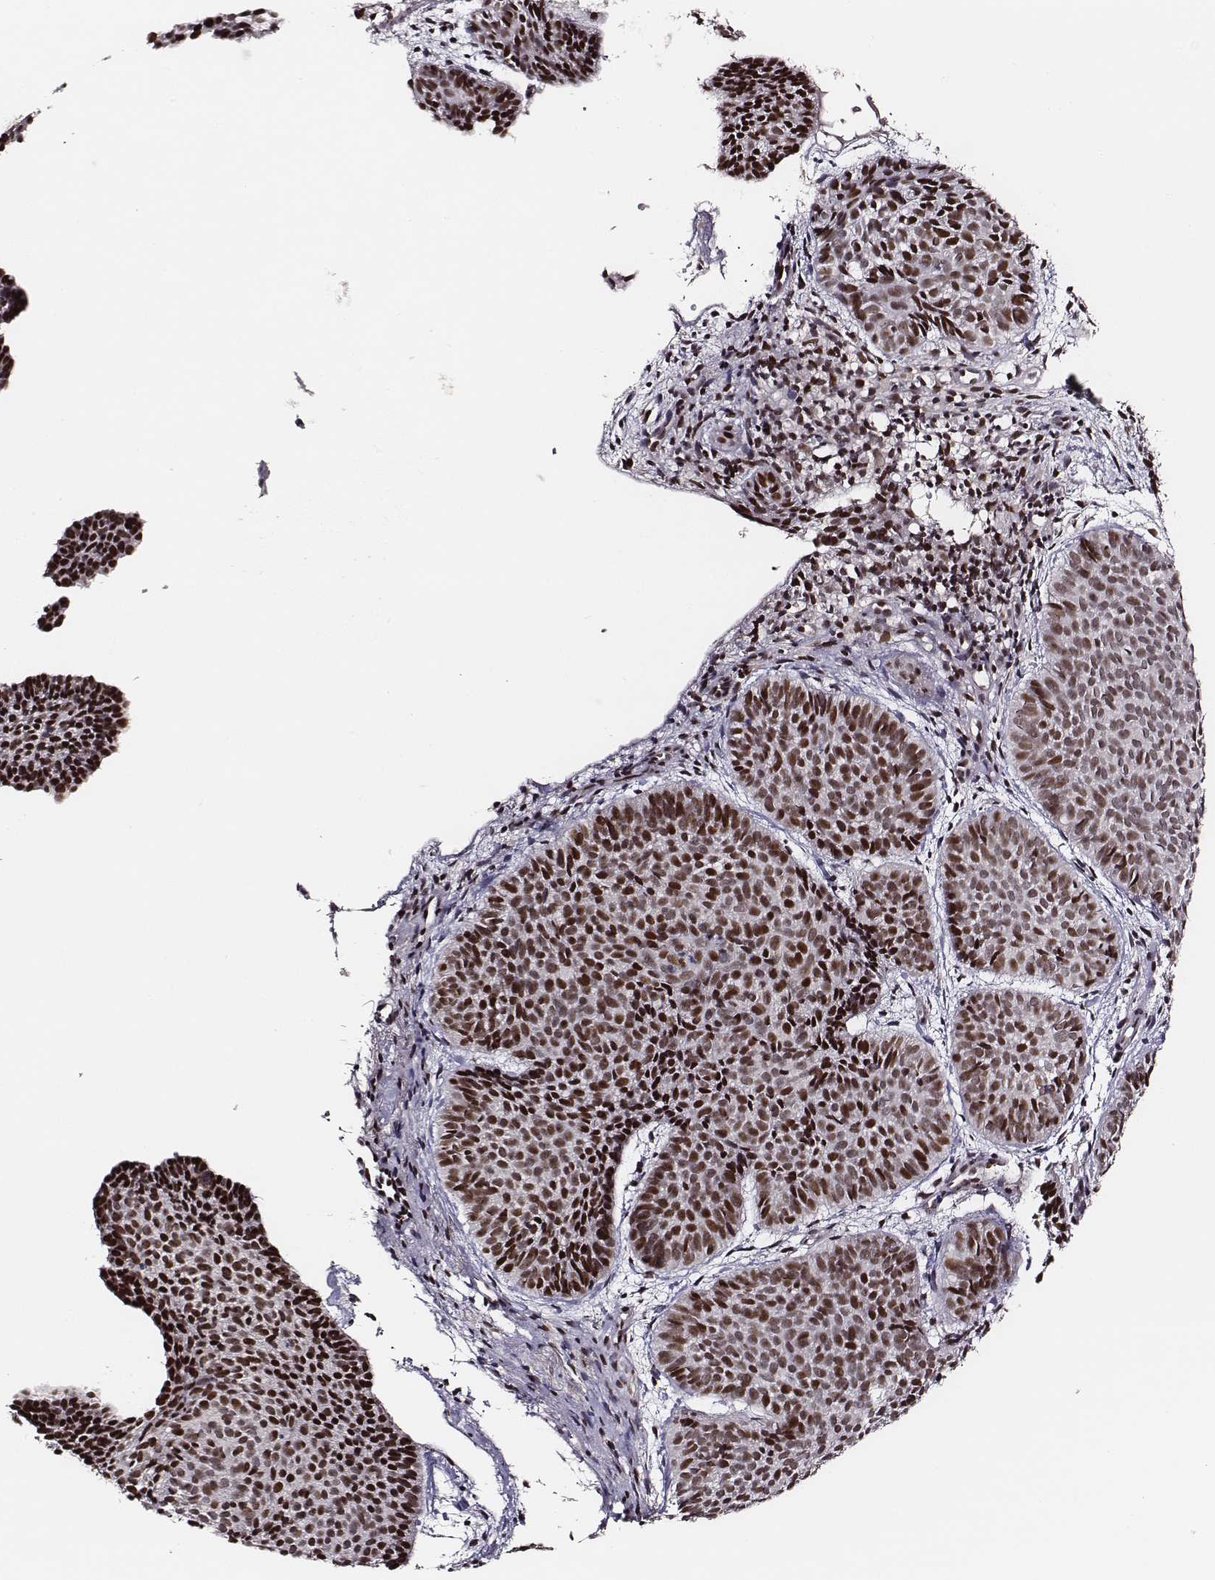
{"staining": {"intensity": "strong", "quantity": ">75%", "location": "nuclear"}, "tissue": "skin cancer", "cell_type": "Tumor cells", "image_type": "cancer", "snomed": [{"axis": "morphology", "description": "Basal cell carcinoma"}, {"axis": "topography", "description": "Skin"}], "caption": "Brown immunohistochemical staining in skin cancer (basal cell carcinoma) reveals strong nuclear staining in about >75% of tumor cells. The protein of interest is shown in brown color, while the nuclei are stained blue.", "gene": "PPARA", "patient": {"sex": "male", "age": 57}}